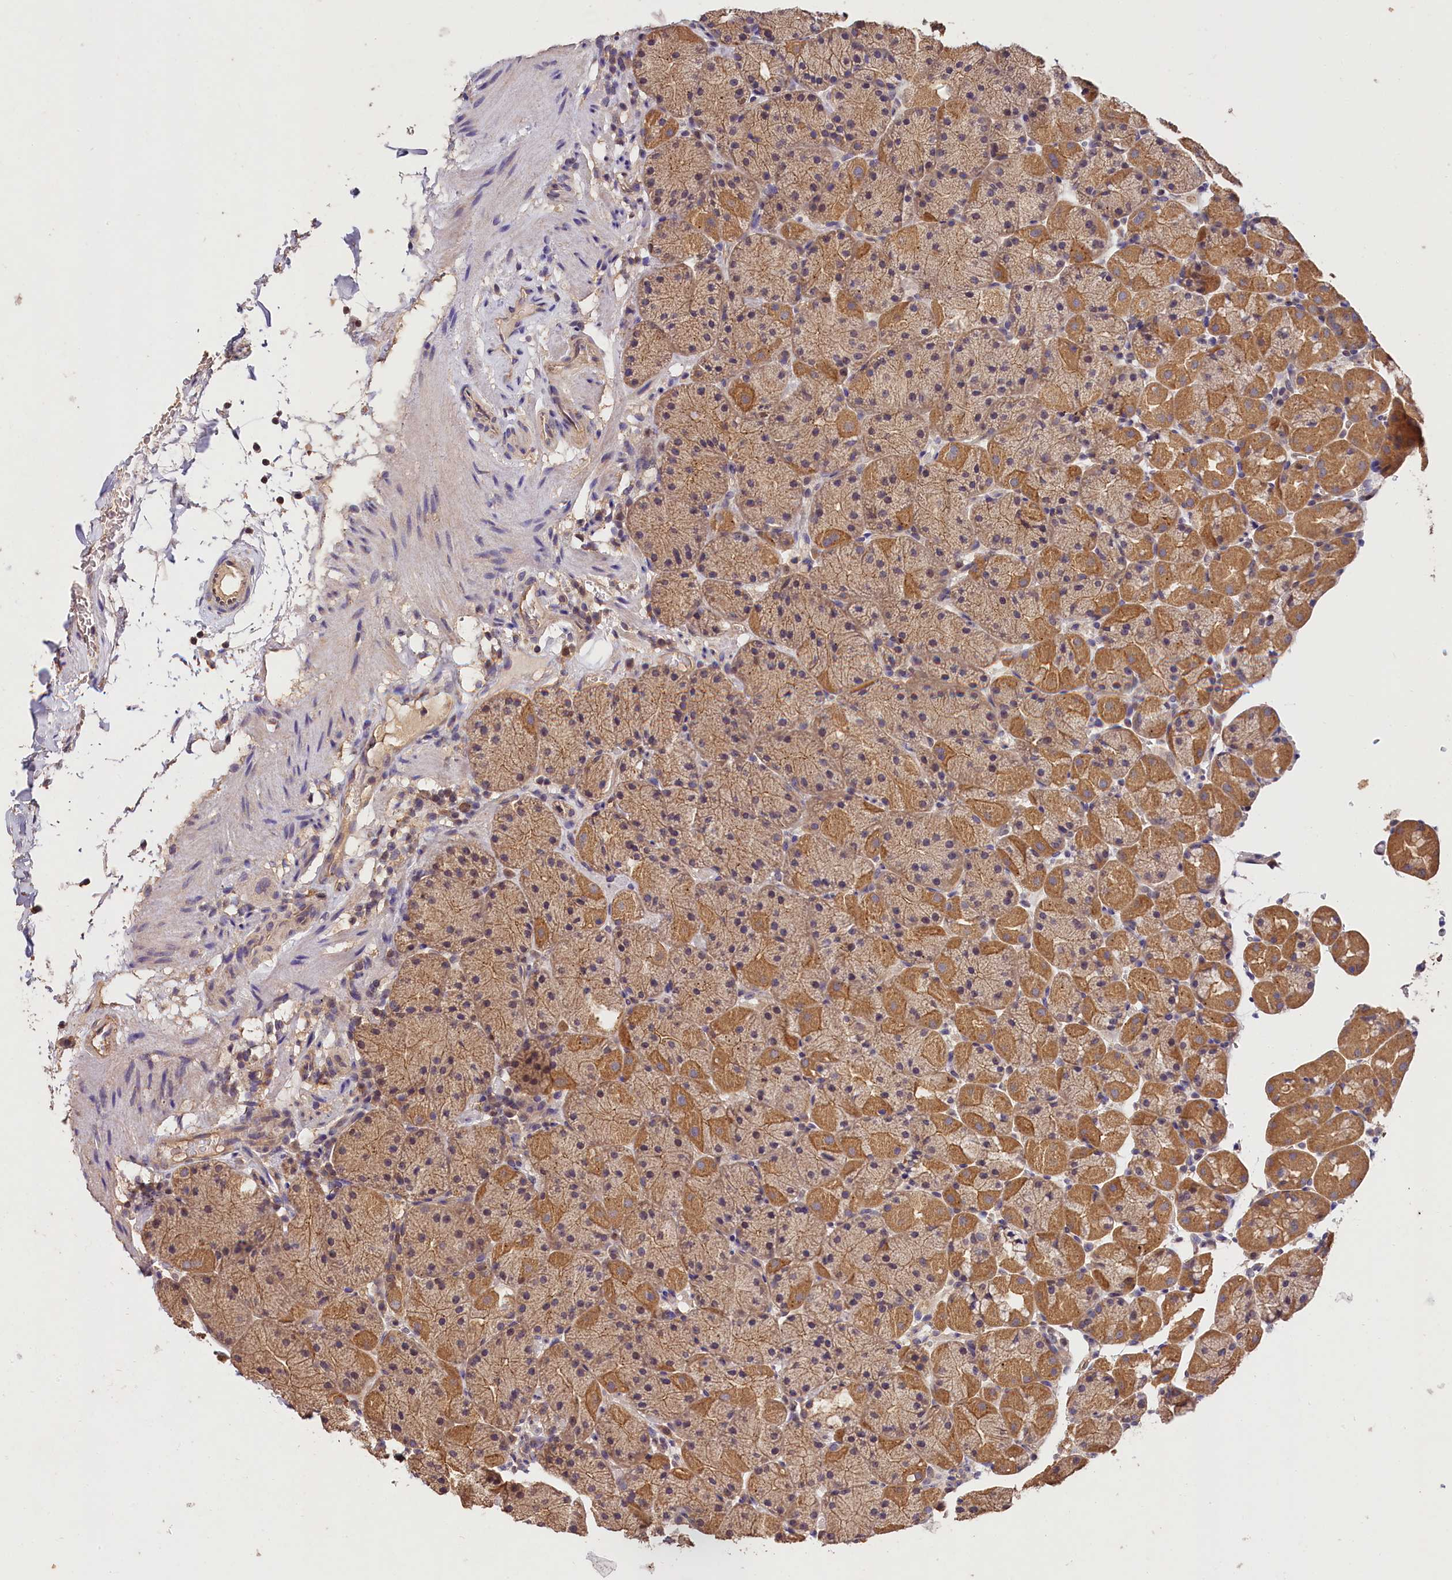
{"staining": {"intensity": "moderate", "quantity": ">75%", "location": "cytoplasmic/membranous"}, "tissue": "stomach", "cell_type": "Glandular cells", "image_type": "normal", "snomed": [{"axis": "morphology", "description": "Normal tissue, NOS"}, {"axis": "topography", "description": "Stomach, upper"}, {"axis": "topography", "description": "Stomach, lower"}], "caption": "Immunohistochemistry (IHC) photomicrograph of unremarkable stomach stained for a protein (brown), which exhibits medium levels of moderate cytoplasmic/membranous expression in approximately >75% of glandular cells.", "gene": "OAS3", "patient": {"sex": "male", "age": 67}}